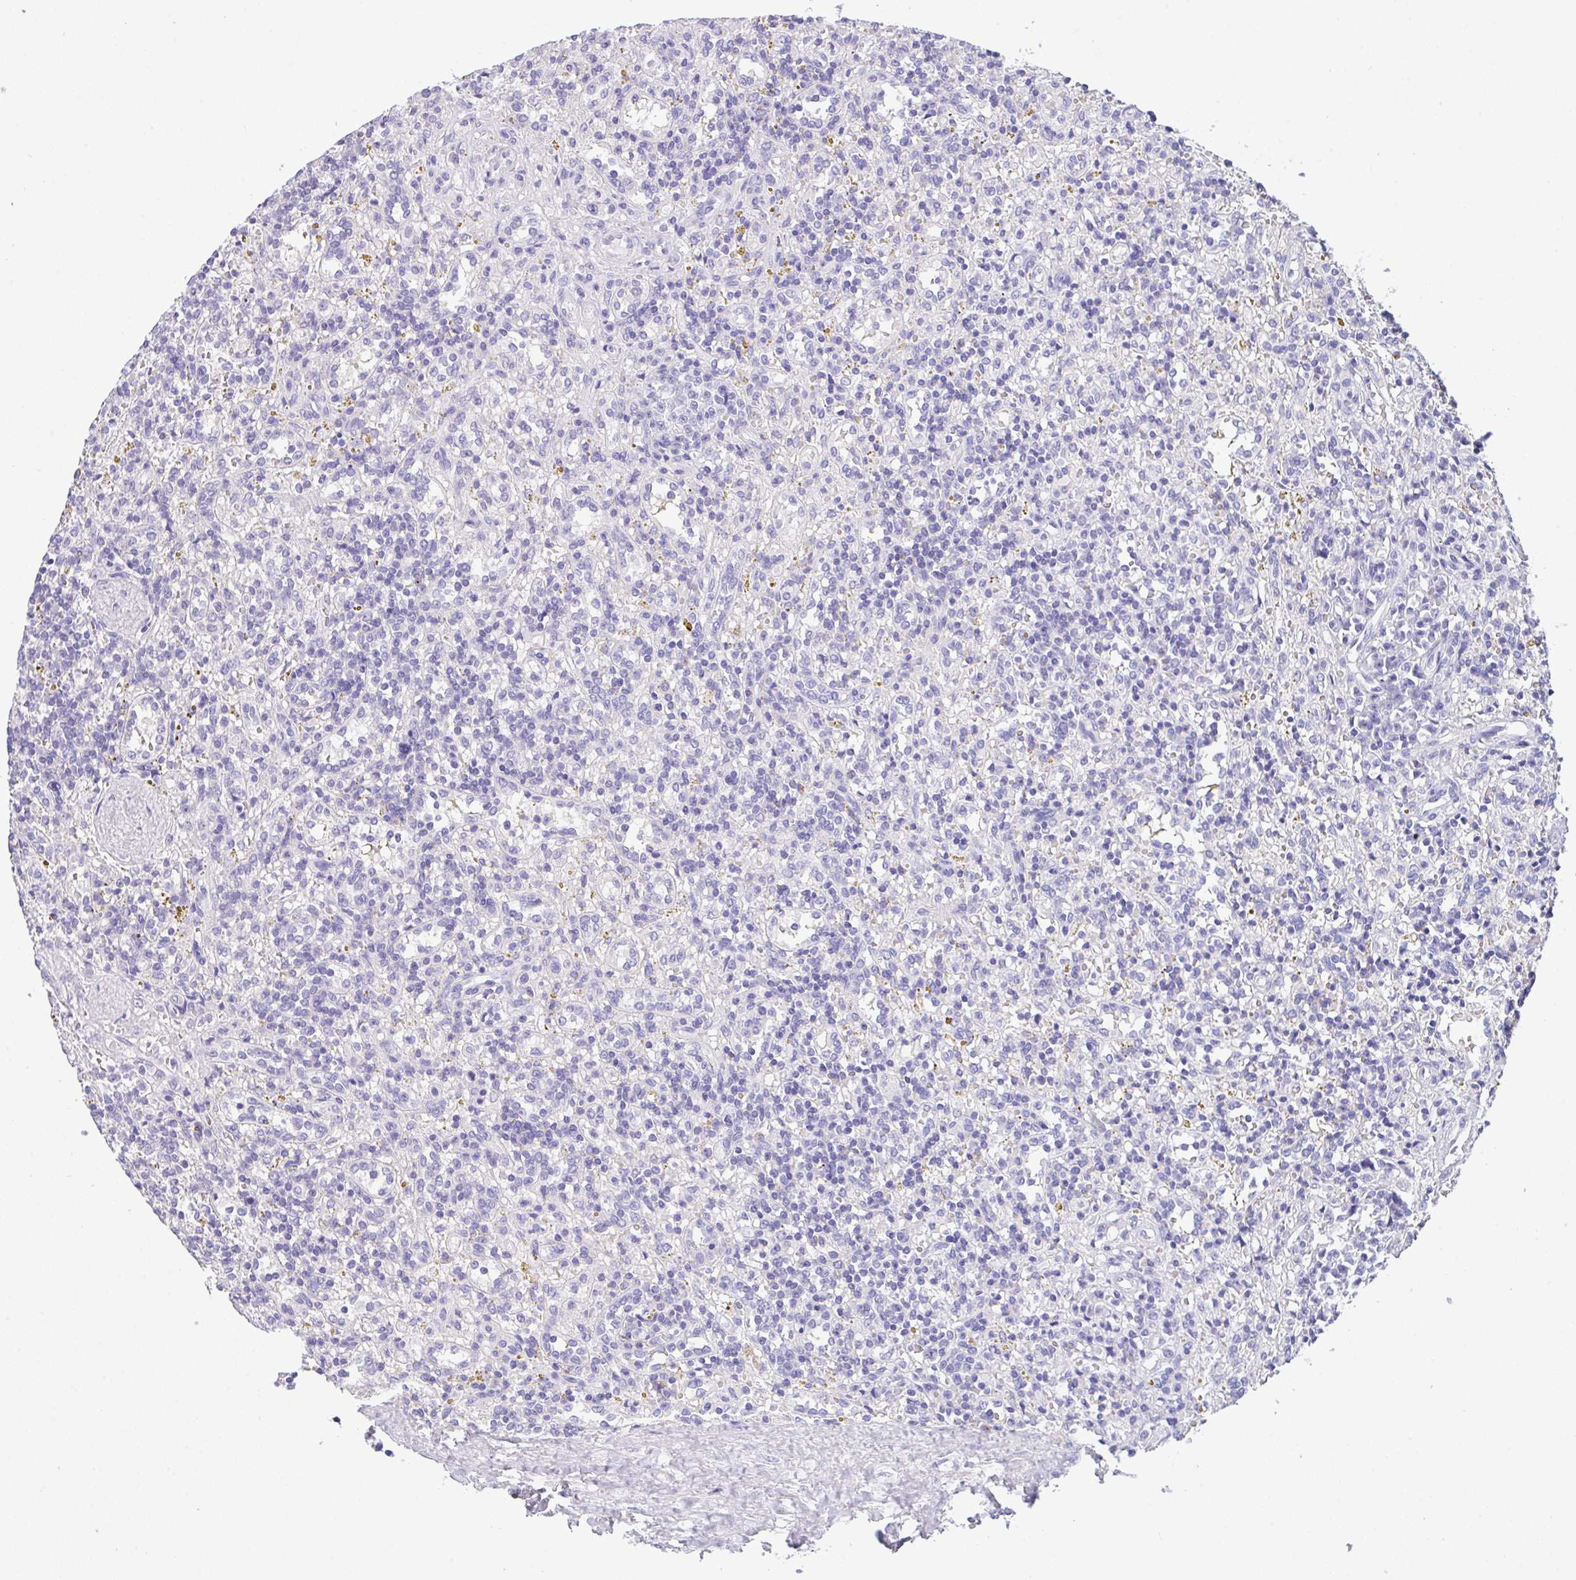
{"staining": {"intensity": "negative", "quantity": "none", "location": "none"}, "tissue": "lymphoma", "cell_type": "Tumor cells", "image_type": "cancer", "snomed": [{"axis": "morphology", "description": "Malignant lymphoma, non-Hodgkin's type, Low grade"}, {"axis": "topography", "description": "Spleen"}], "caption": "An IHC image of lymphoma is shown. There is no staining in tumor cells of lymphoma.", "gene": "FBXL20", "patient": {"sex": "male", "age": 67}}